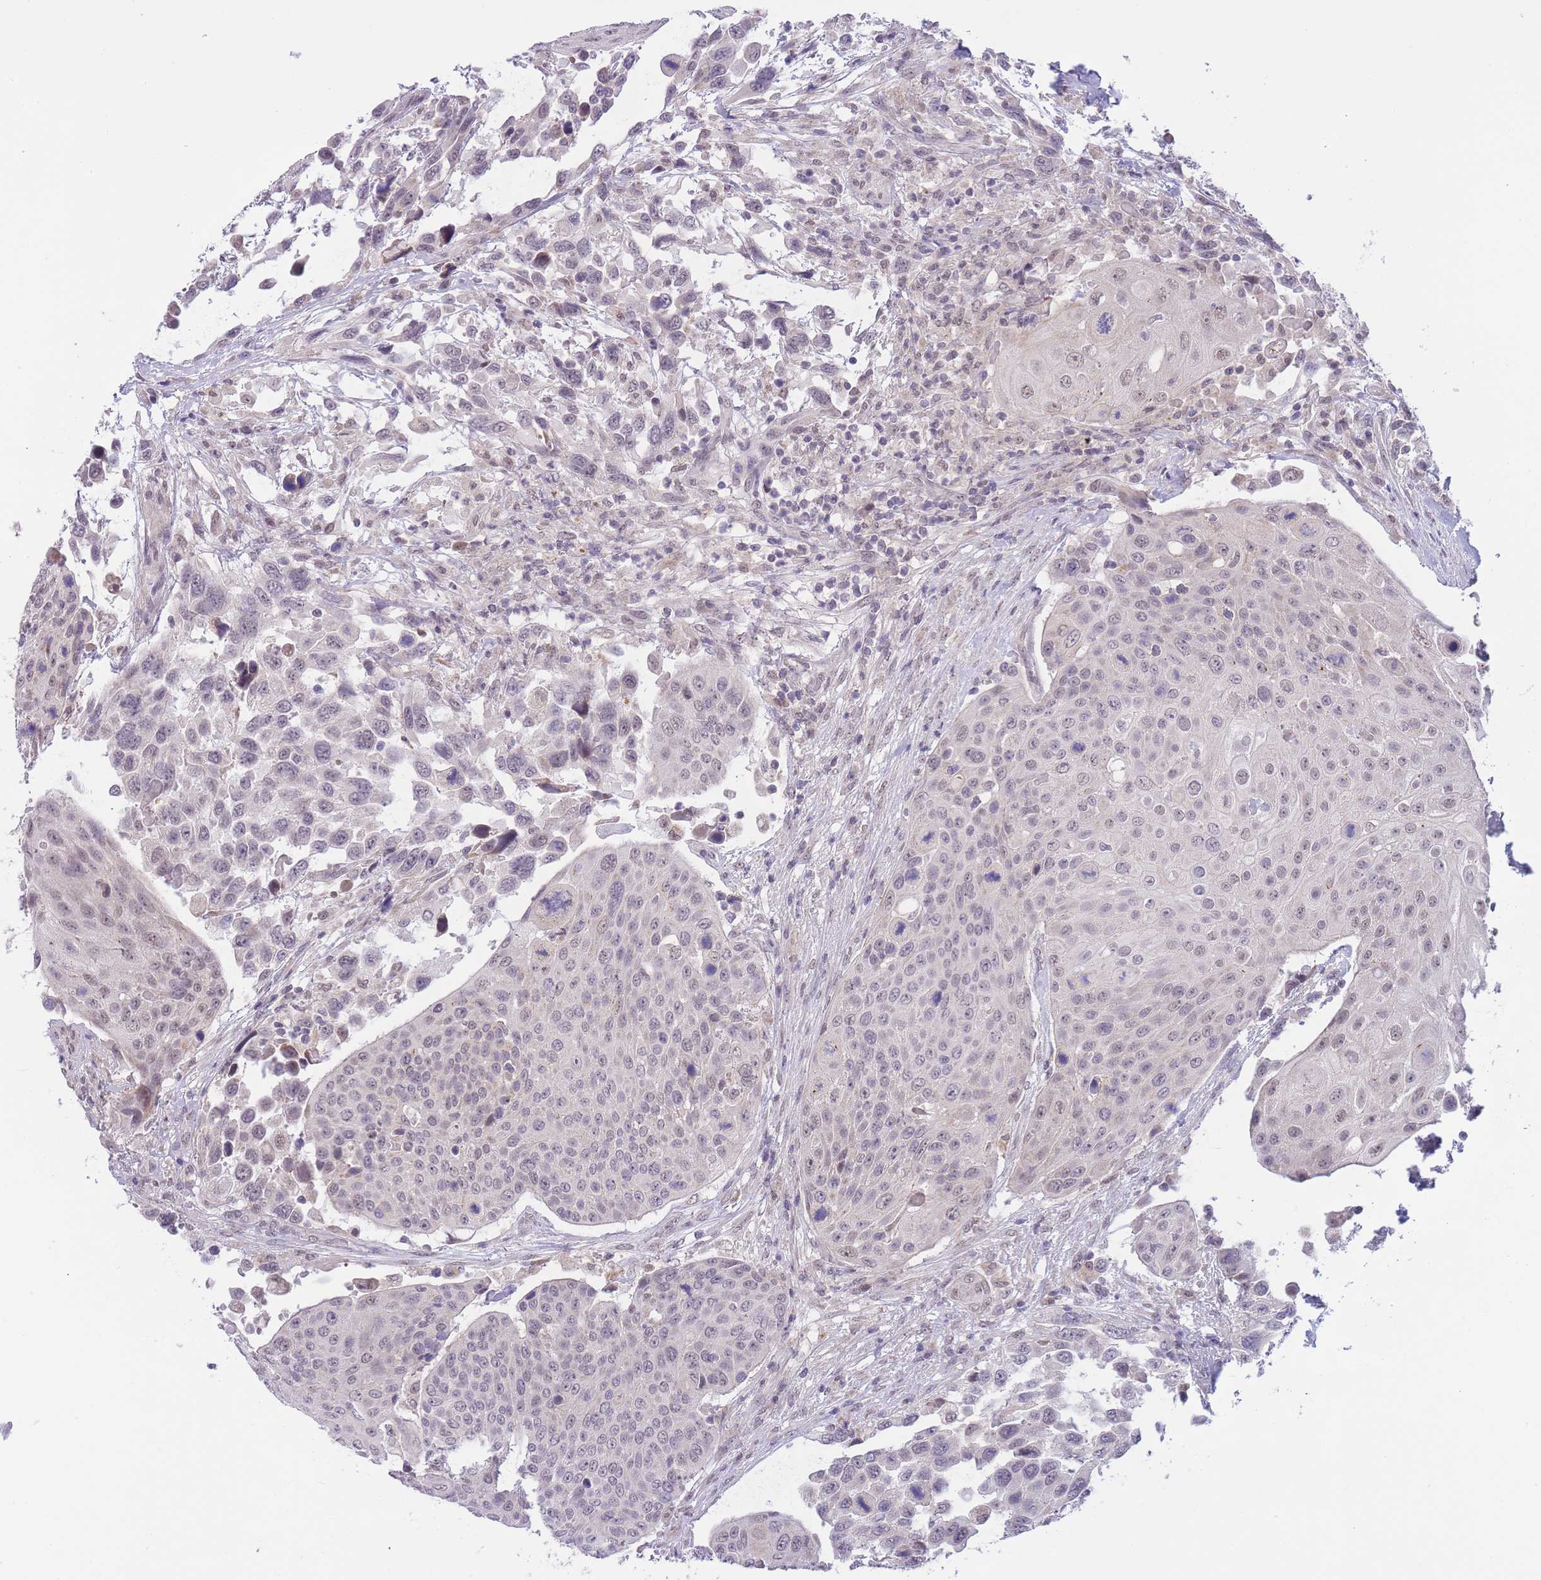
{"staining": {"intensity": "weak", "quantity": "25%-75%", "location": "nuclear"}, "tissue": "urothelial cancer", "cell_type": "Tumor cells", "image_type": "cancer", "snomed": [{"axis": "morphology", "description": "Urothelial carcinoma, High grade"}, {"axis": "topography", "description": "Urinary bladder"}], "caption": "Tumor cells demonstrate low levels of weak nuclear expression in approximately 25%-75% of cells in human urothelial carcinoma (high-grade).", "gene": "GOLGA6L25", "patient": {"sex": "female", "age": 70}}